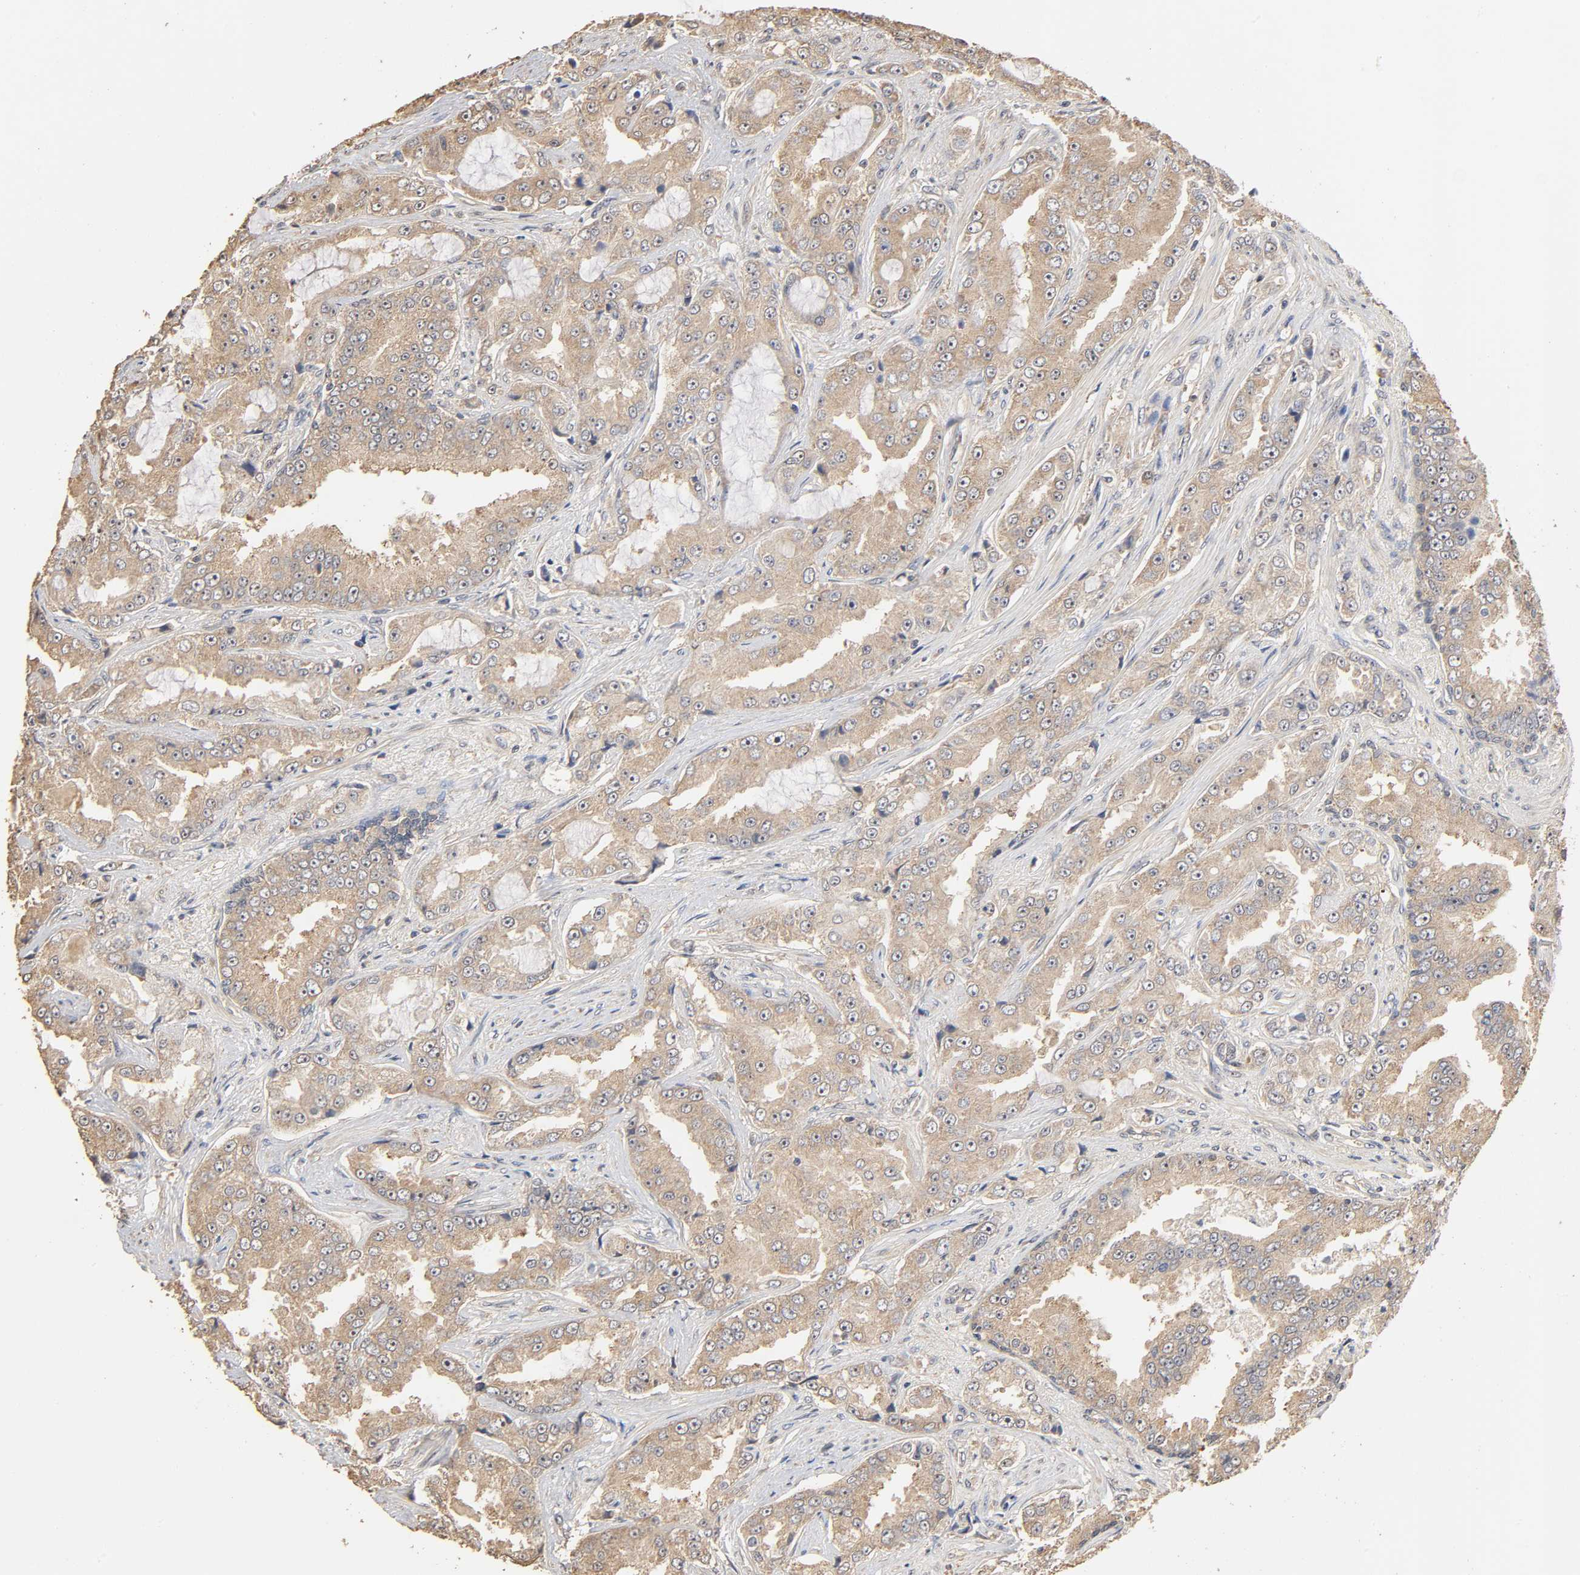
{"staining": {"intensity": "weak", "quantity": ">75%", "location": "cytoplasmic/membranous"}, "tissue": "prostate cancer", "cell_type": "Tumor cells", "image_type": "cancer", "snomed": [{"axis": "morphology", "description": "Adenocarcinoma, High grade"}, {"axis": "topography", "description": "Prostate"}], "caption": "Immunohistochemistry (IHC) (DAB) staining of human adenocarcinoma (high-grade) (prostate) exhibits weak cytoplasmic/membranous protein expression in about >75% of tumor cells.", "gene": "ARHGEF7", "patient": {"sex": "male", "age": 73}}